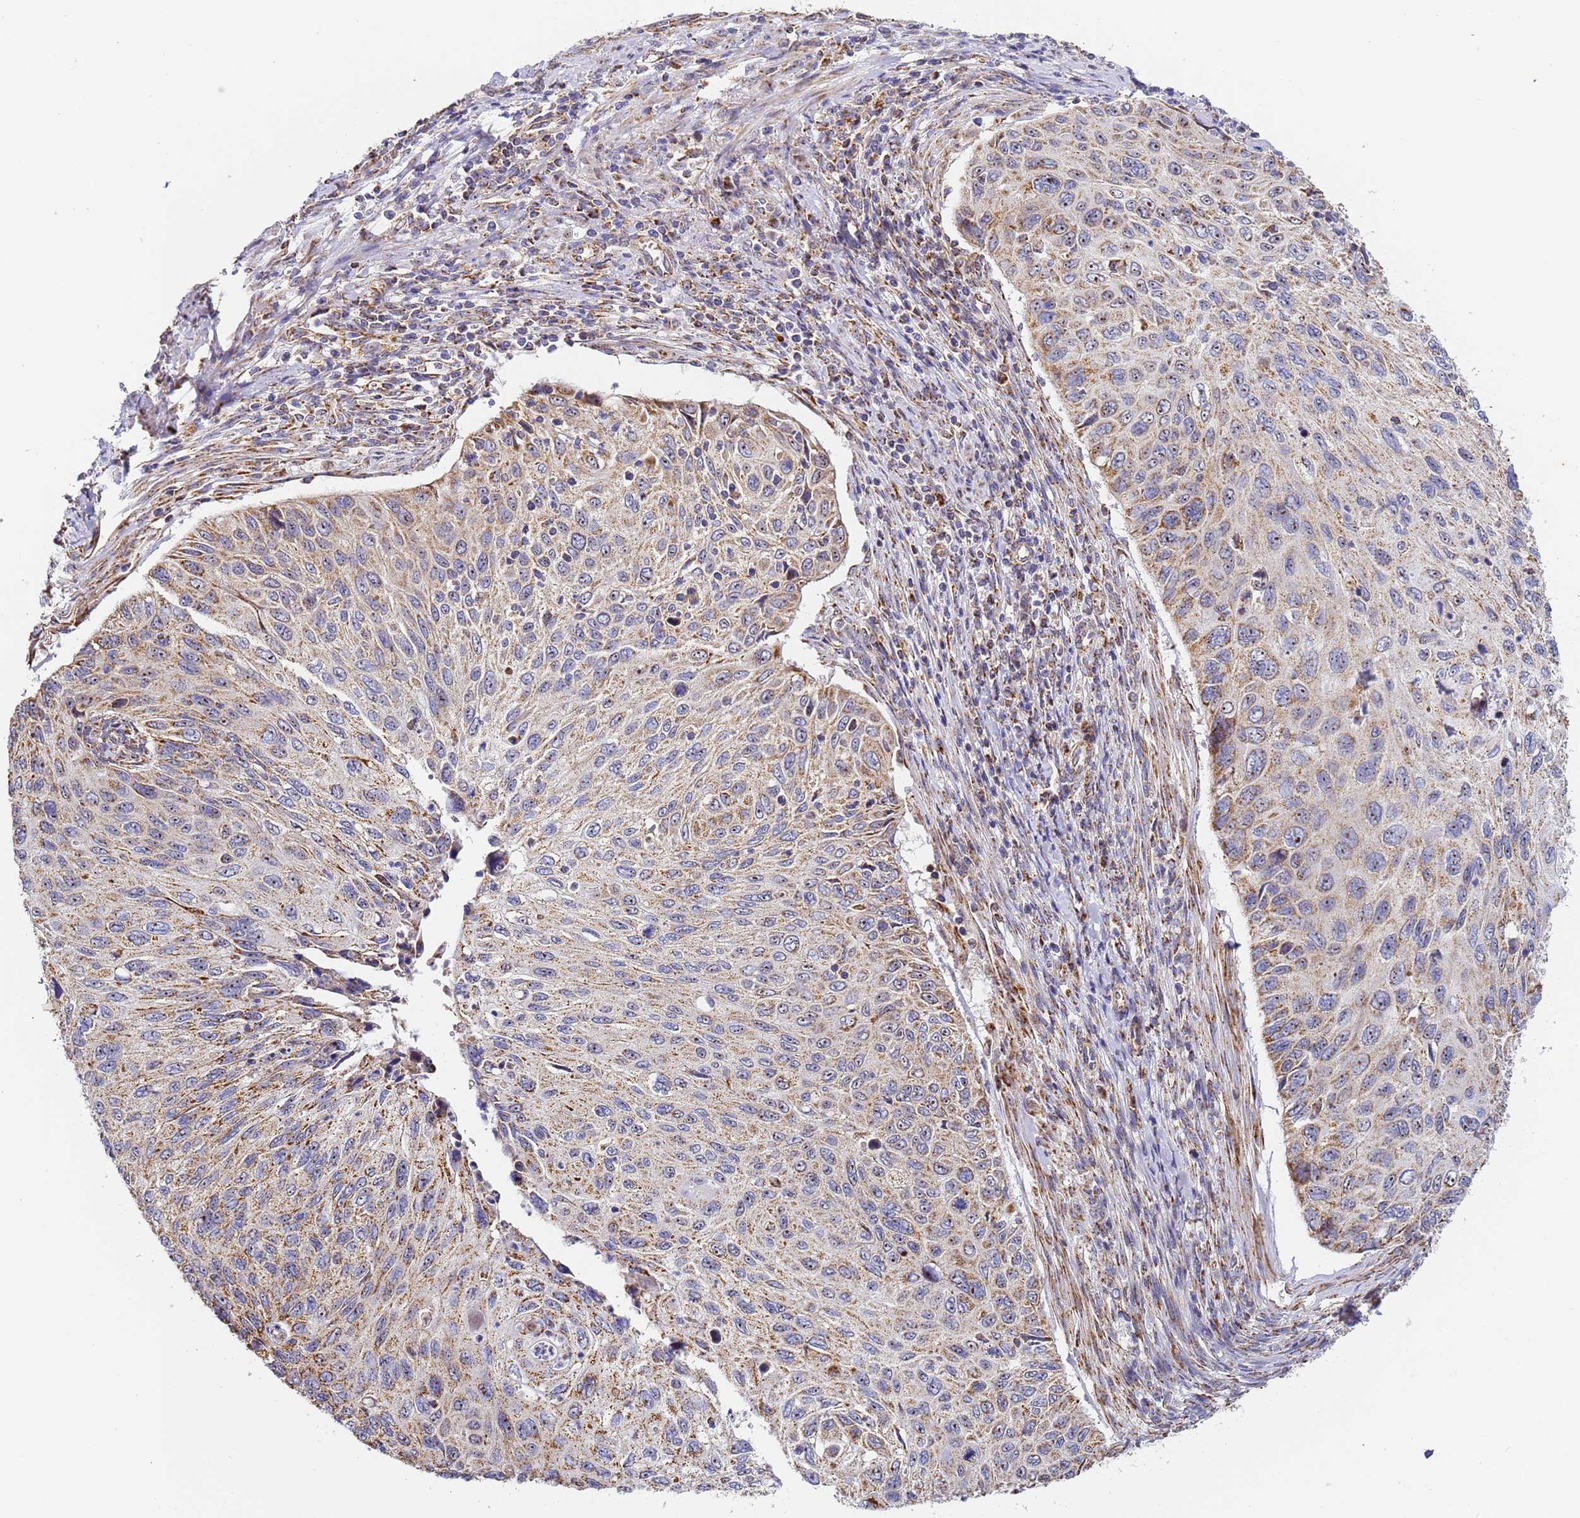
{"staining": {"intensity": "moderate", "quantity": "25%-75%", "location": "cytoplasmic/membranous"}, "tissue": "cervical cancer", "cell_type": "Tumor cells", "image_type": "cancer", "snomed": [{"axis": "morphology", "description": "Squamous cell carcinoma, NOS"}, {"axis": "topography", "description": "Cervix"}], "caption": "This image displays IHC staining of cervical squamous cell carcinoma, with medium moderate cytoplasmic/membranous staining in approximately 25%-75% of tumor cells.", "gene": "FRG2C", "patient": {"sex": "female", "age": 70}}